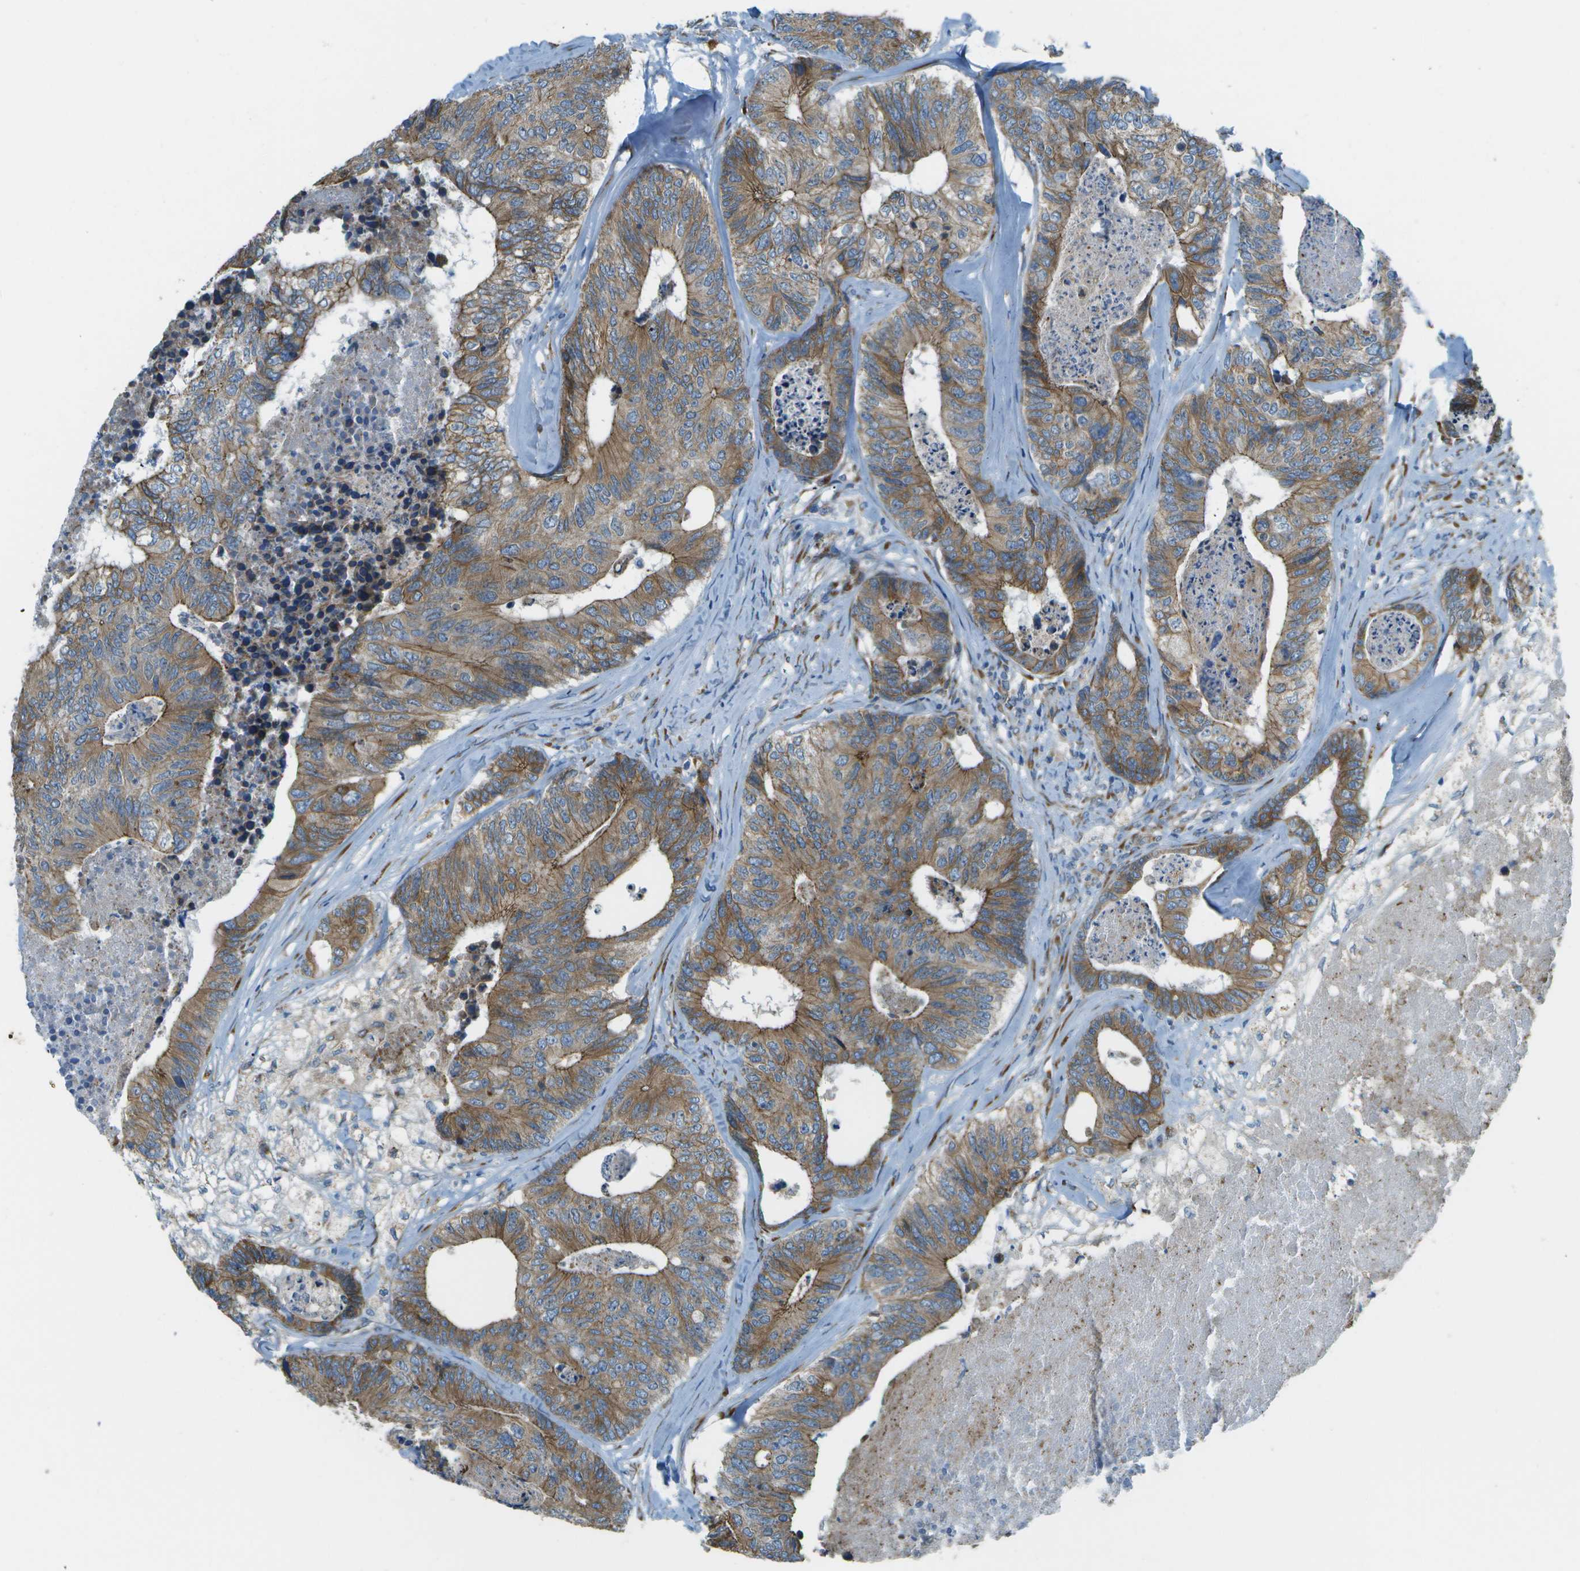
{"staining": {"intensity": "moderate", "quantity": ">75%", "location": "cytoplasmic/membranous"}, "tissue": "colorectal cancer", "cell_type": "Tumor cells", "image_type": "cancer", "snomed": [{"axis": "morphology", "description": "Adenocarcinoma, NOS"}, {"axis": "topography", "description": "Colon"}], "caption": "Immunohistochemical staining of human adenocarcinoma (colorectal) exhibits medium levels of moderate cytoplasmic/membranous positivity in approximately >75% of tumor cells.", "gene": "KCTD3", "patient": {"sex": "female", "age": 67}}